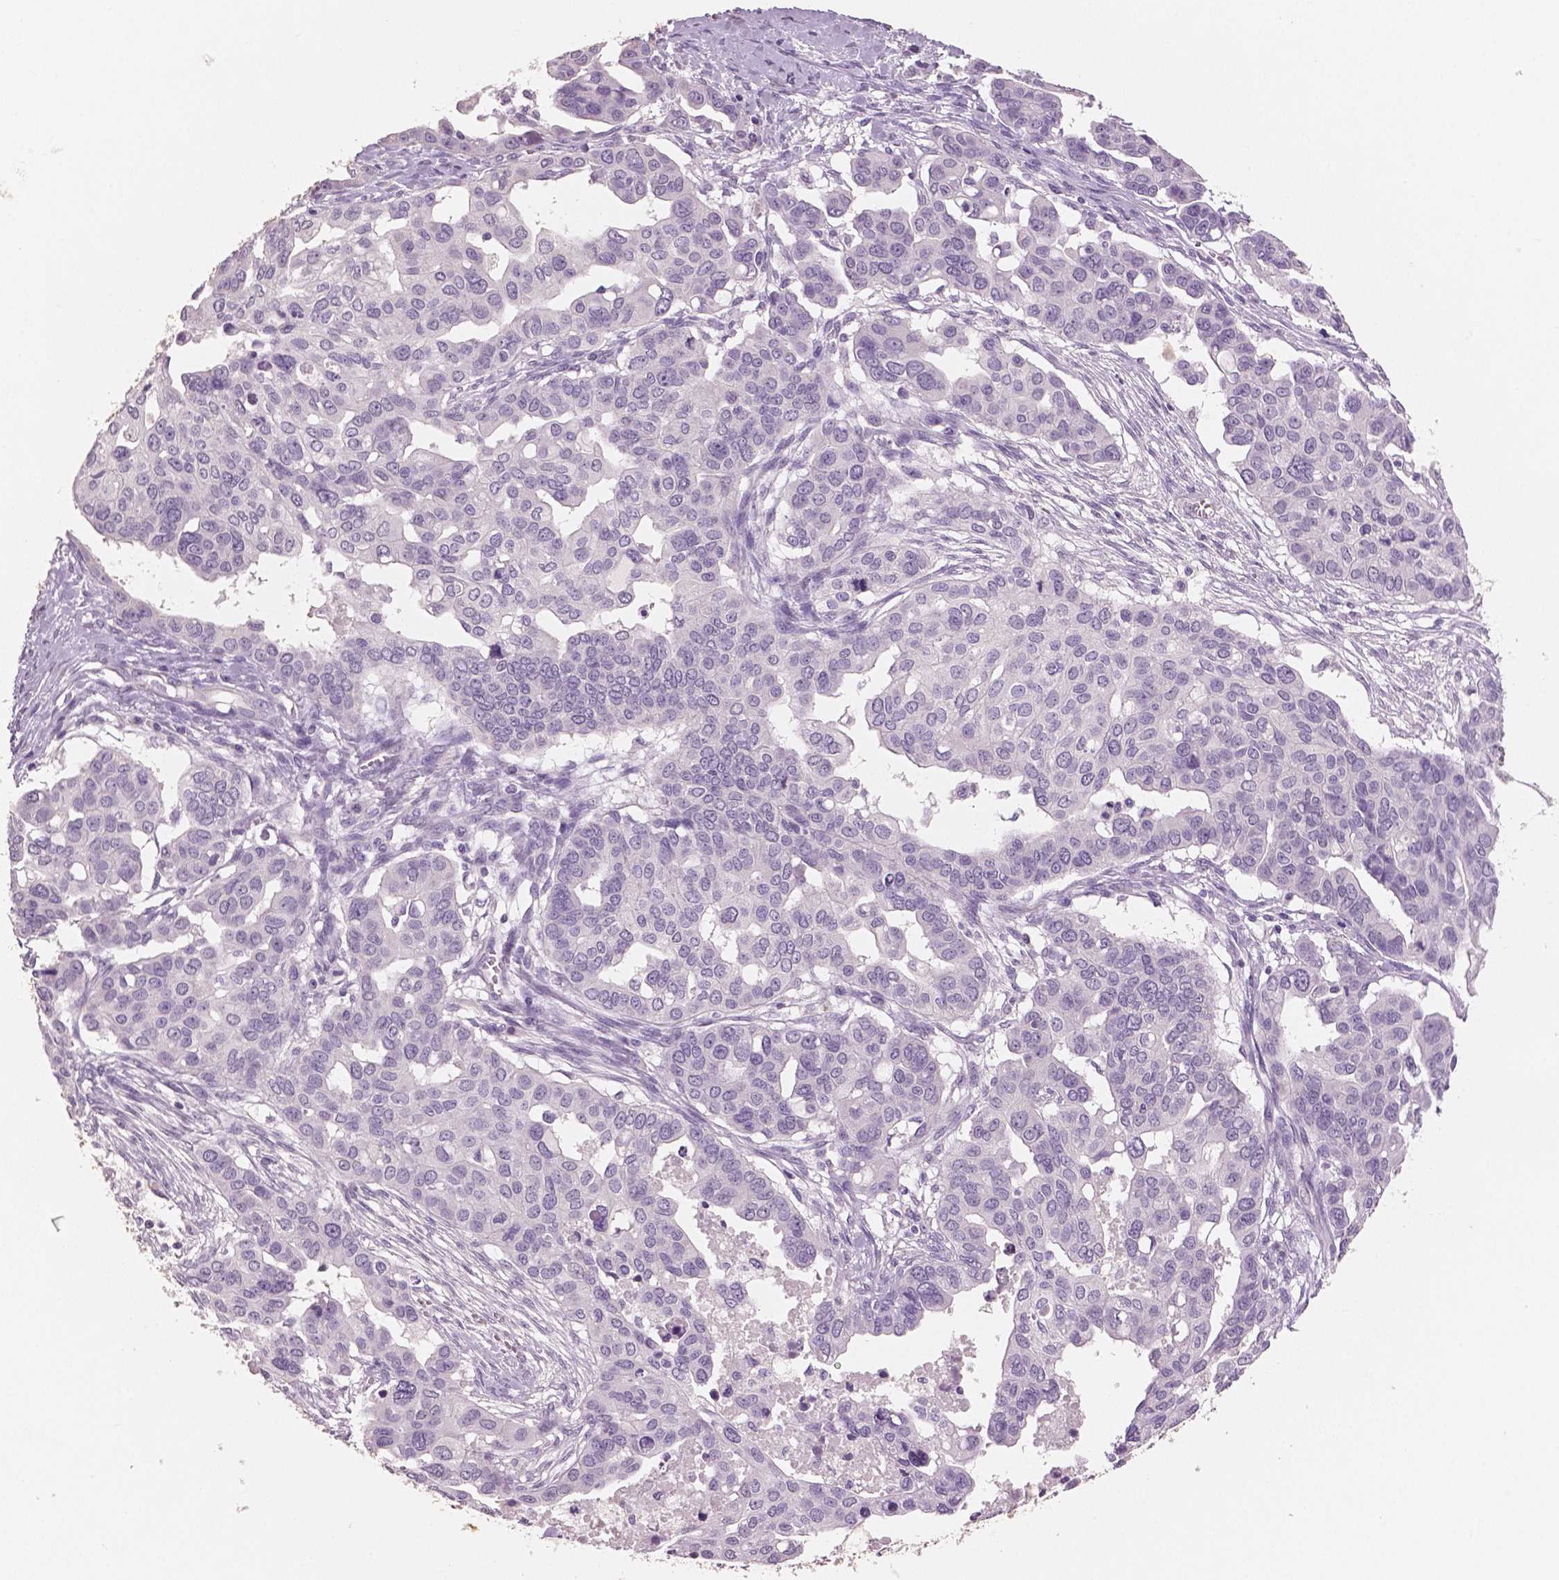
{"staining": {"intensity": "negative", "quantity": "none", "location": "none"}, "tissue": "ovarian cancer", "cell_type": "Tumor cells", "image_type": "cancer", "snomed": [{"axis": "morphology", "description": "Carcinoma, endometroid"}, {"axis": "topography", "description": "Ovary"}], "caption": "The histopathology image reveals no staining of tumor cells in ovarian cancer (endometroid carcinoma).", "gene": "NECAB2", "patient": {"sex": "female", "age": 78}}